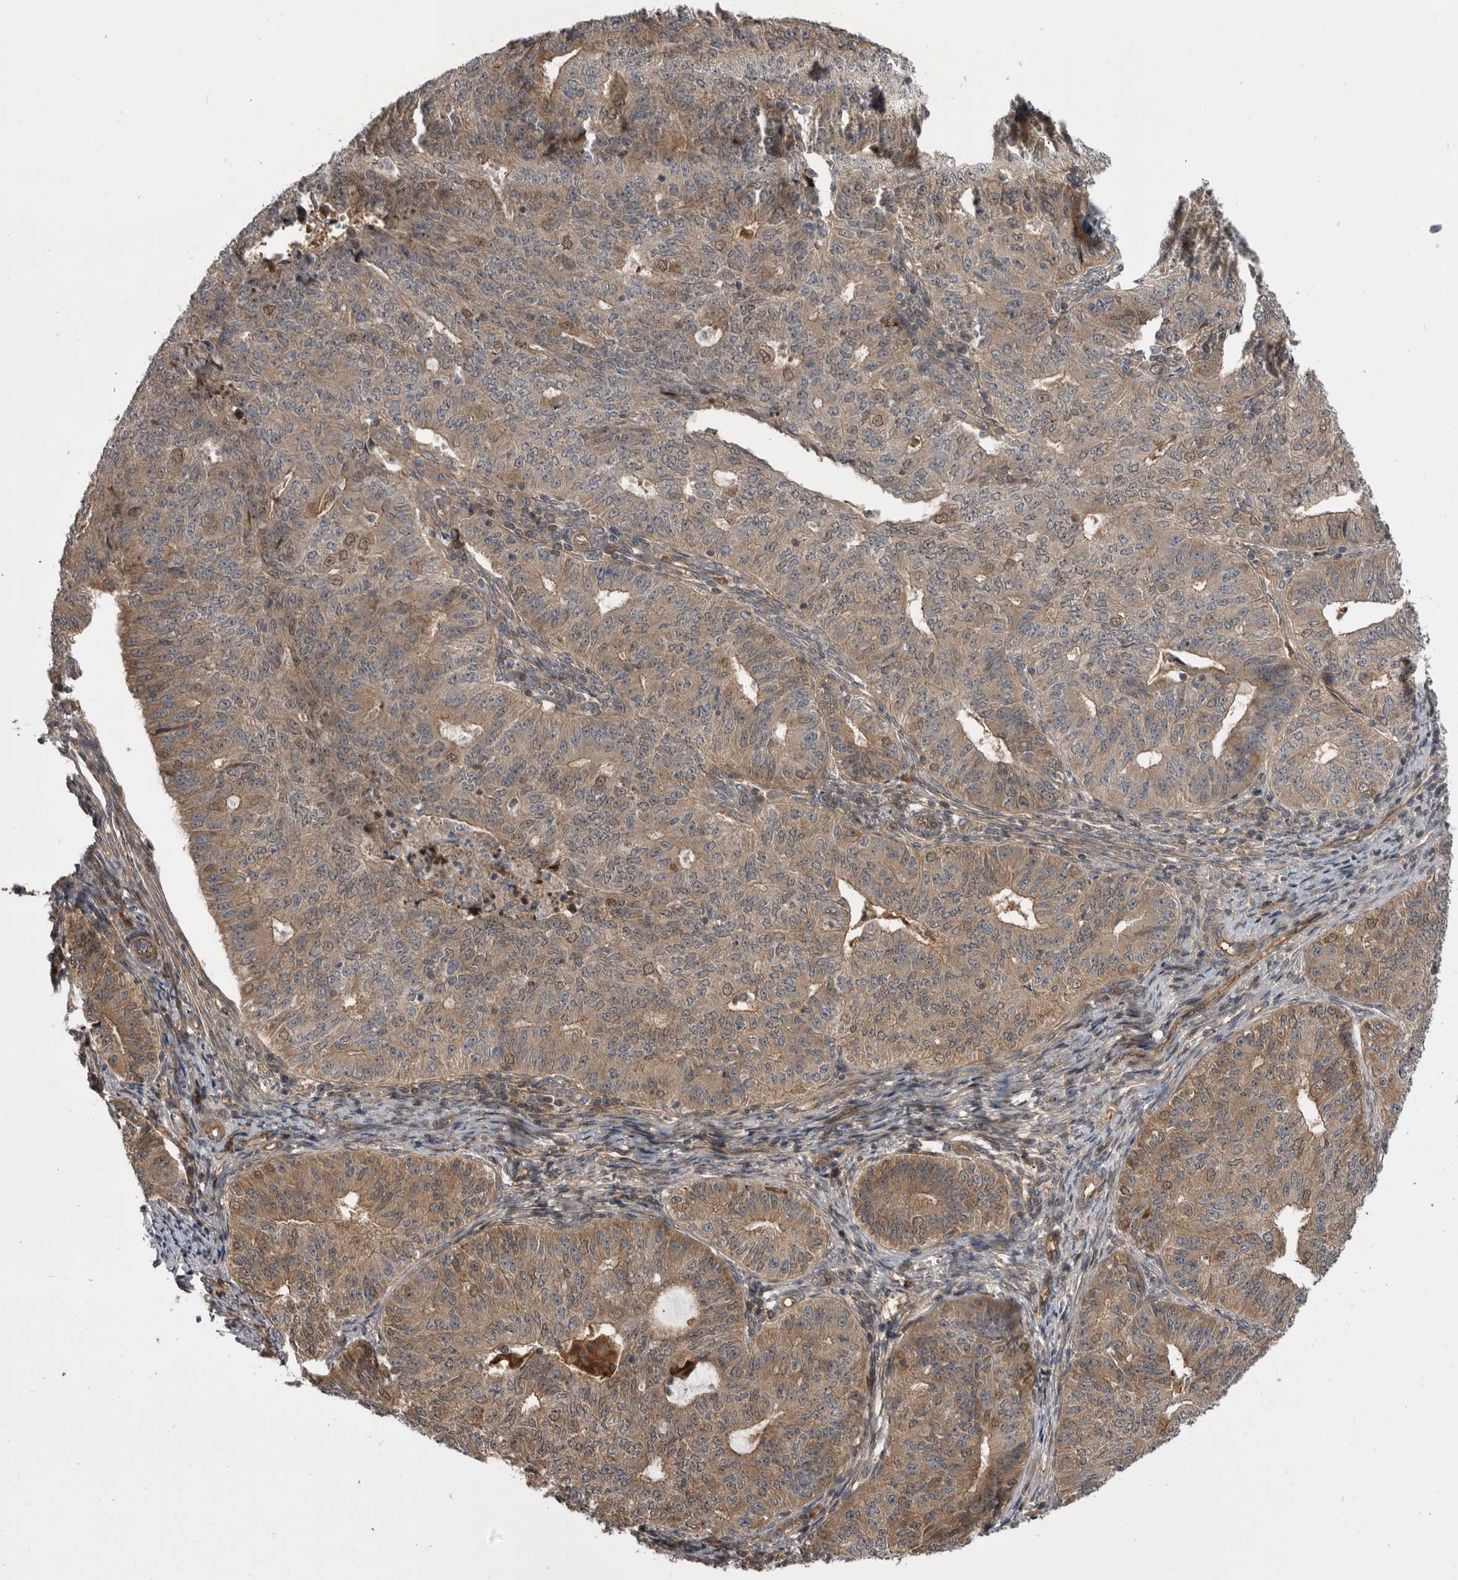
{"staining": {"intensity": "moderate", "quantity": ">75%", "location": "cytoplasmic/membranous"}, "tissue": "endometrial cancer", "cell_type": "Tumor cells", "image_type": "cancer", "snomed": [{"axis": "morphology", "description": "Adenocarcinoma, NOS"}, {"axis": "topography", "description": "Endometrium"}], "caption": "Adenocarcinoma (endometrial) tissue exhibits moderate cytoplasmic/membranous staining in approximately >75% of tumor cells, visualized by immunohistochemistry. (DAB IHC, brown staining for protein, blue staining for nuclei).", "gene": "RAB3GAP2", "patient": {"sex": "female", "age": 32}}